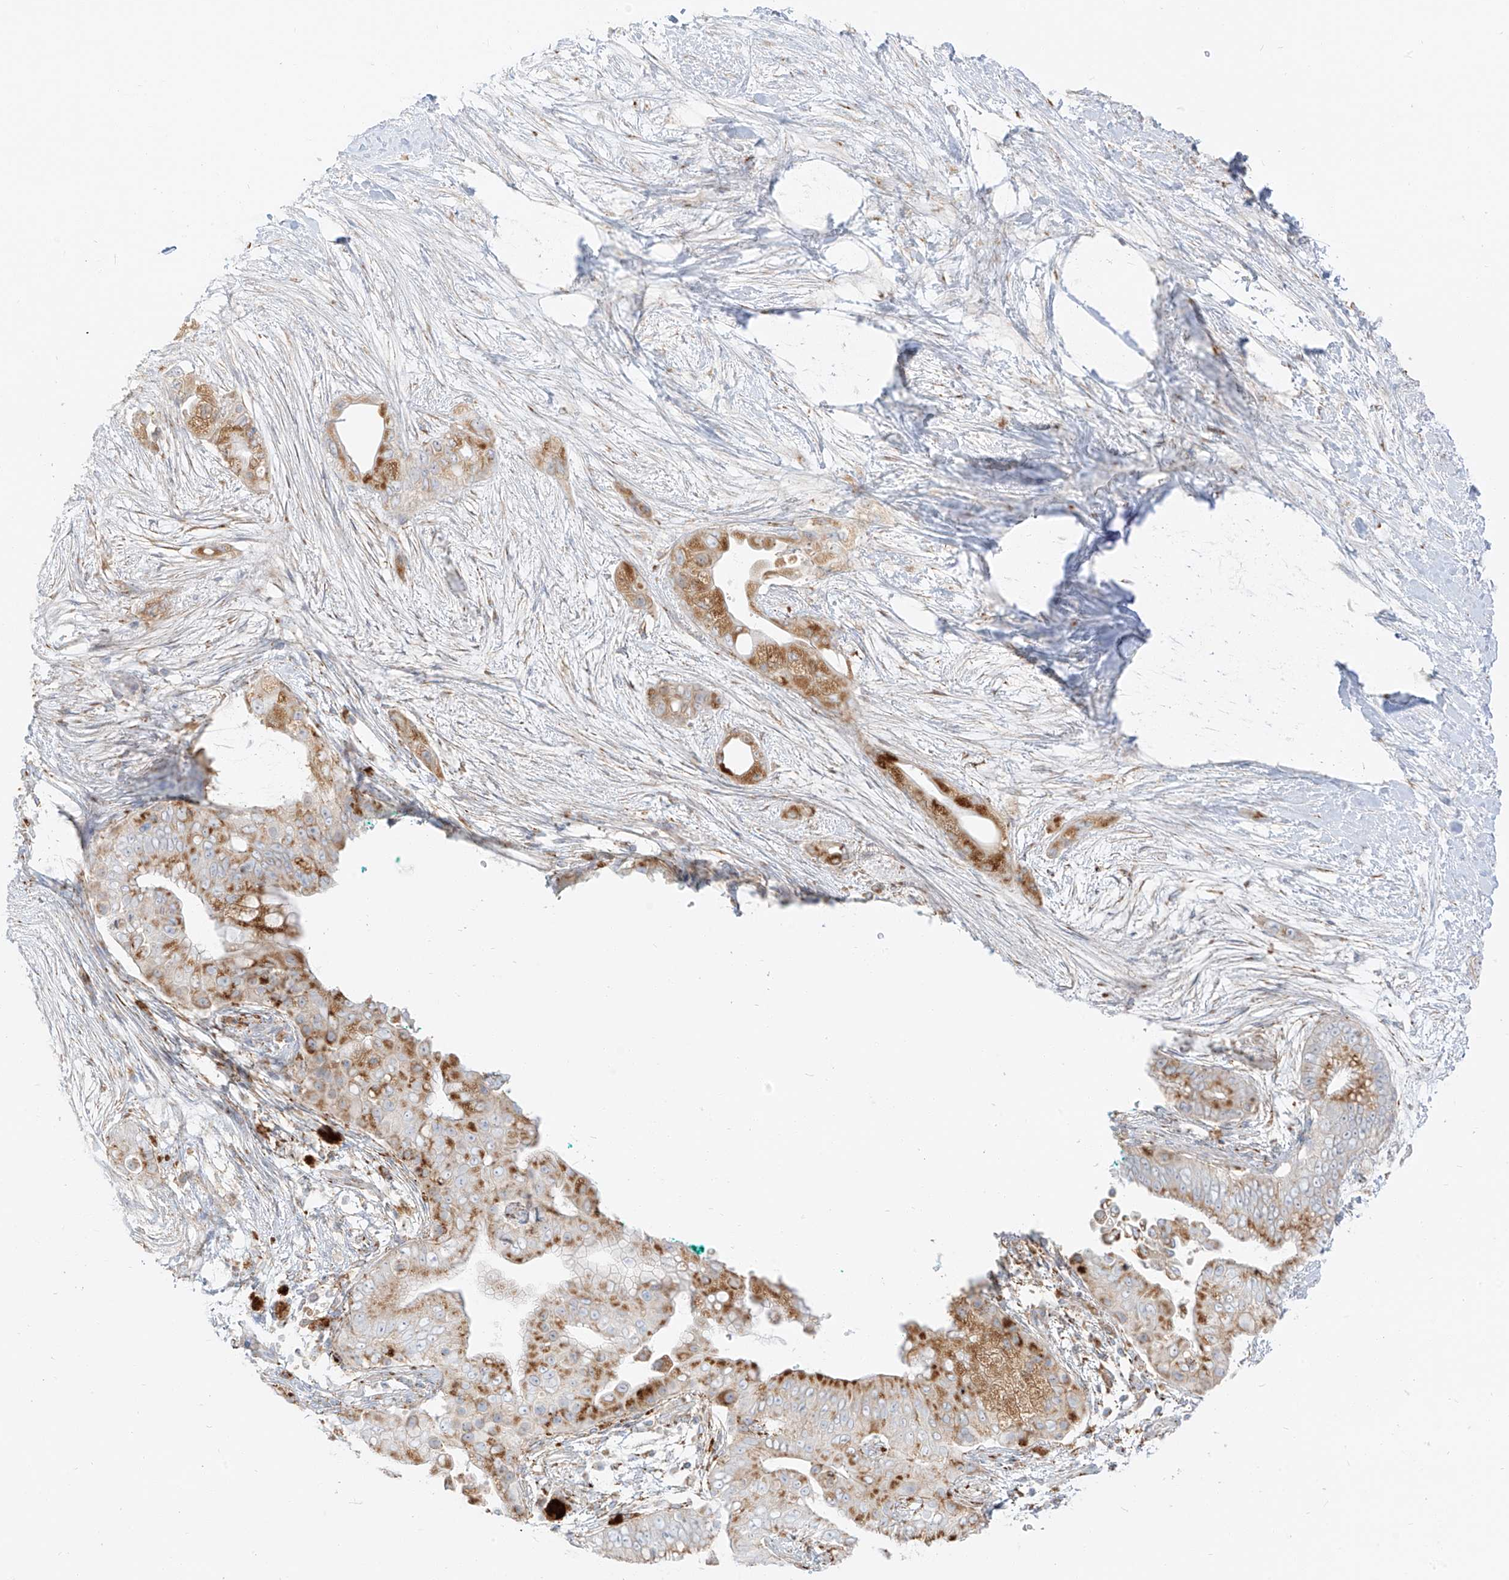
{"staining": {"intensity": "moderate", "quantity": ">75%", "location": "cytoplasmic/membranous"}, "tissue": "pancreatic cancer", "cell_type": "Tumor cells", "image_type": "cancer", "snomed": [{"axis": "morphology", "description": "Adenocarcinoma, NOS"}, {"axis": "topography", "description": "Pancreas"}], "caption": "High-magnification brightfield microscopy of pancreatic cancer (adenocarcinoma) stained with DAB (3,3'-diaminobenzidine) (brown) and counterstained with hematoxylin (blue). tumor cells exhibit moderate cytoplasmic/membranous staining is identified in about>75% of cells.", "gene": "SLC35F6", "patient": {"sex": "male", "age": 53}}